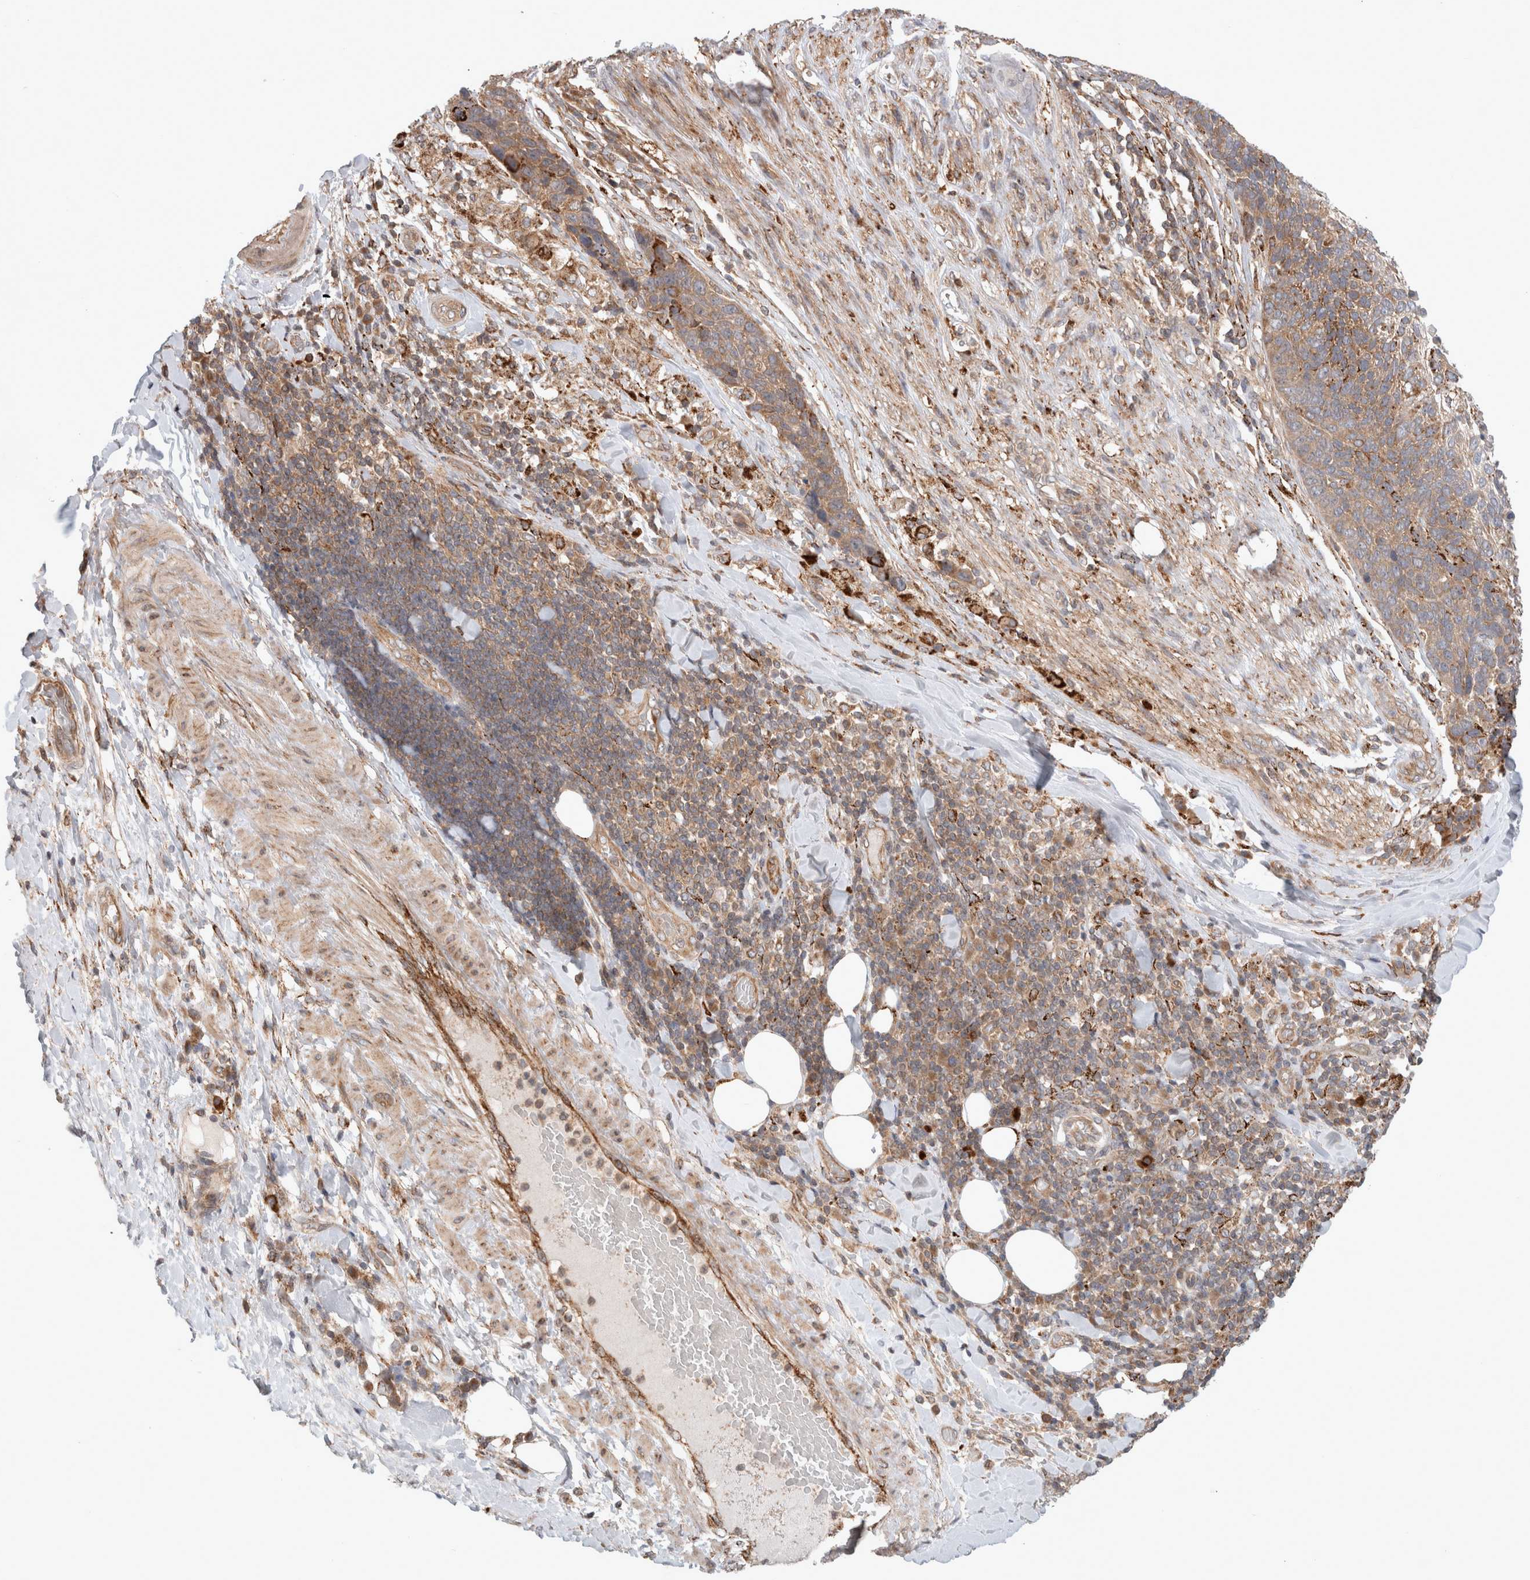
{"staining": {"intensity": "moderate", "quantity": "<25%", "location": "cytoplasmic/membranous"}, "tissue": "lung cancer", "cell_type": "Tumor cells", "image_type": "cancer", "snomed": [{"axis": "morphology", "description": "Squamous cell carcinoma, NOS"}, {"axis": "topography", "description": "Lung"}], "caption": "Moderate cytoplasmic/membranous positivity for a protein is present in approximately <25% of tumor cells of lung cancer using immunohistochemistry.", "gene": "HROB", "patient": {"sex": "male", "age": 66}}